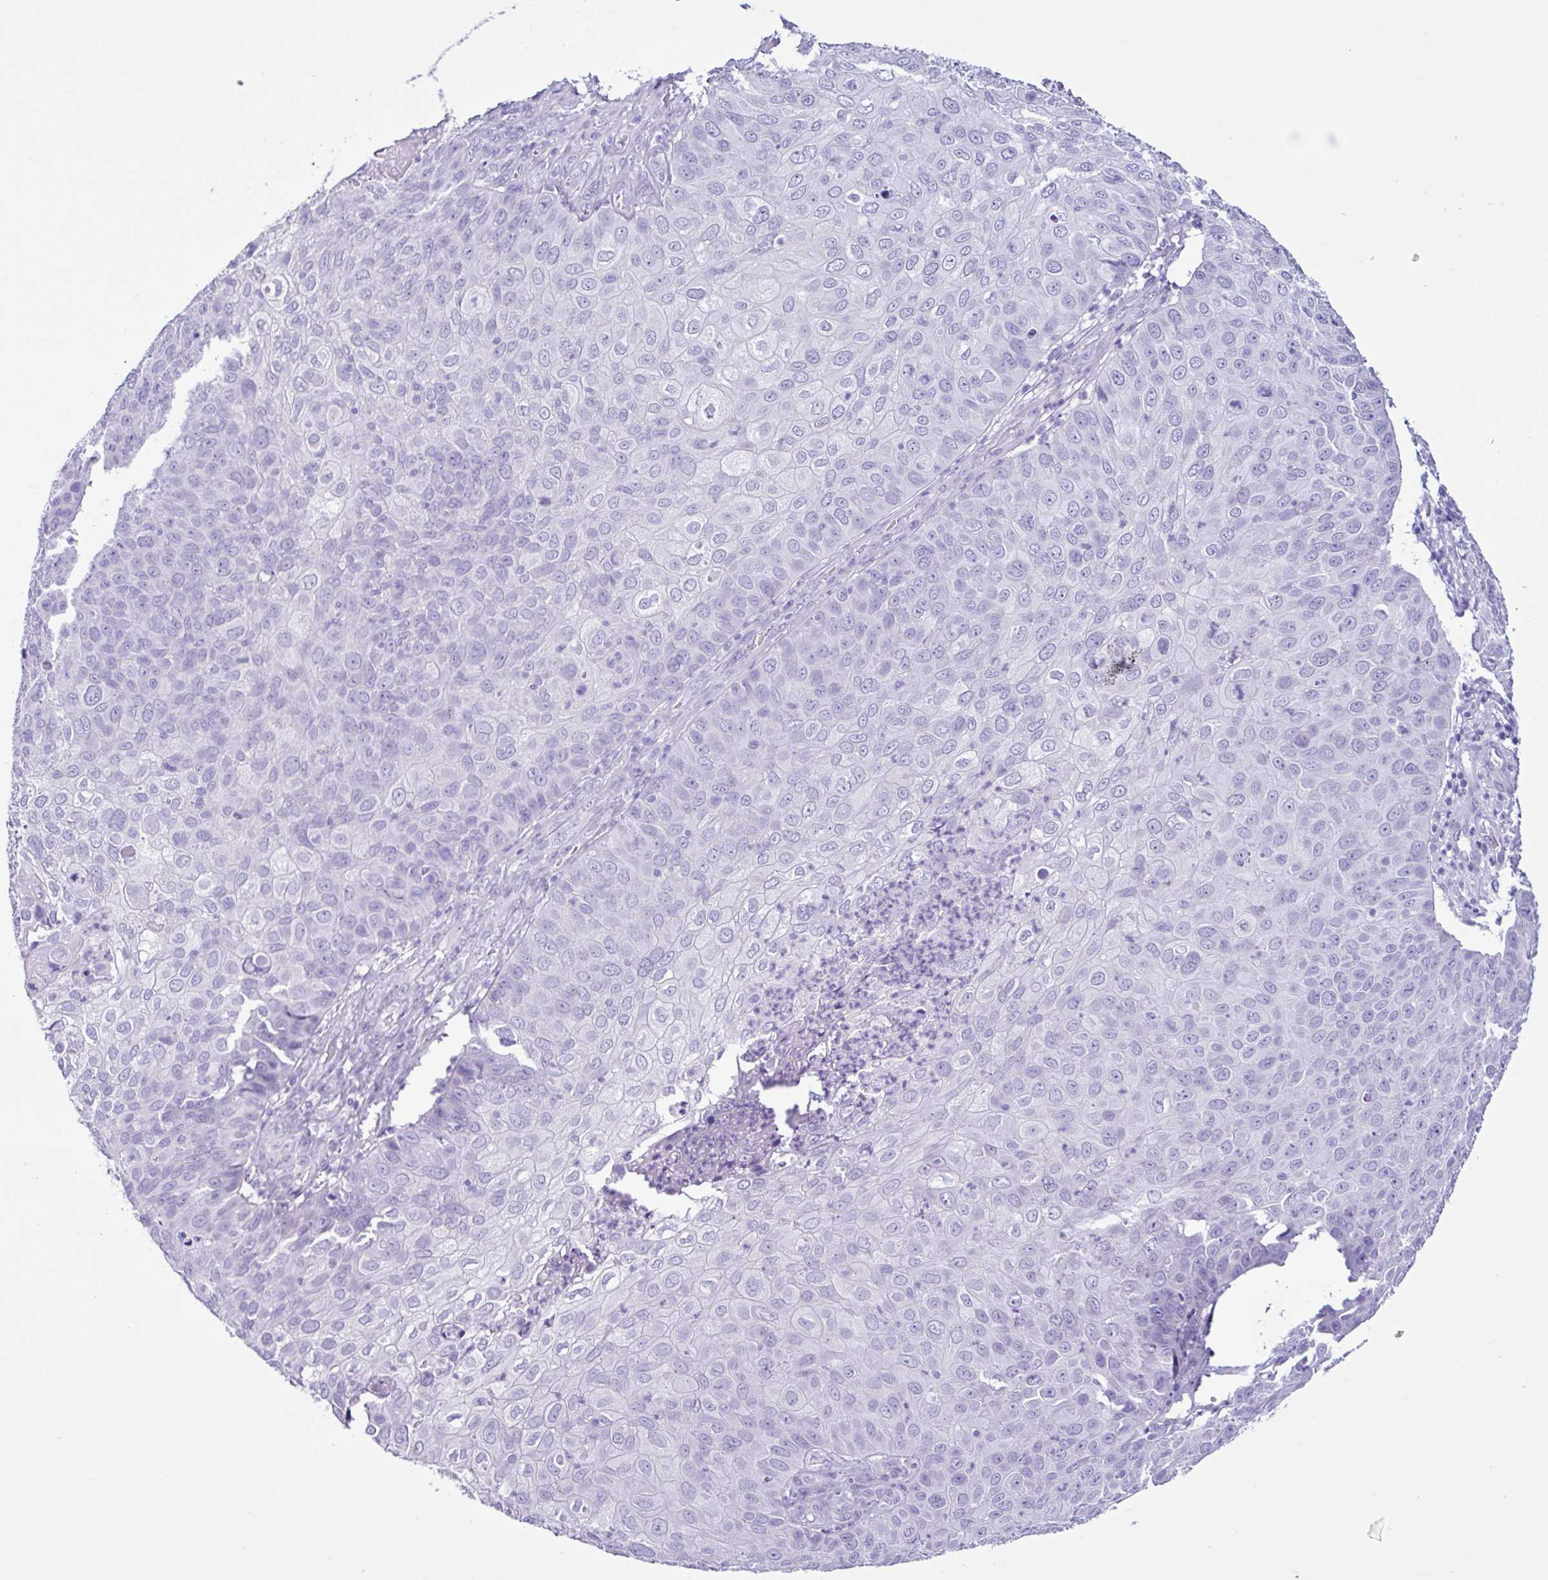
{"staining": {"intensity": "negative", "quantity": "none", "location": "none"}, "tissue": "skin cancer", "cell_type": "Tumor cells", "image_type": "cancer", "snomed": [{"axis": "morphology", "description": "Squamous cell carcinoma, NOS"}, {"axis": "topography", "description": "Skin"}], "caption": "Immunohistochemical staining of skin cancer (squamous cell carcinoma) demonstrates no significant staining in tumor cells. (Immunohistochemistry, brightfield microscopy, high magnification).", "gene": "PIGF", "patient": {"sex": "male", "age": 87}}